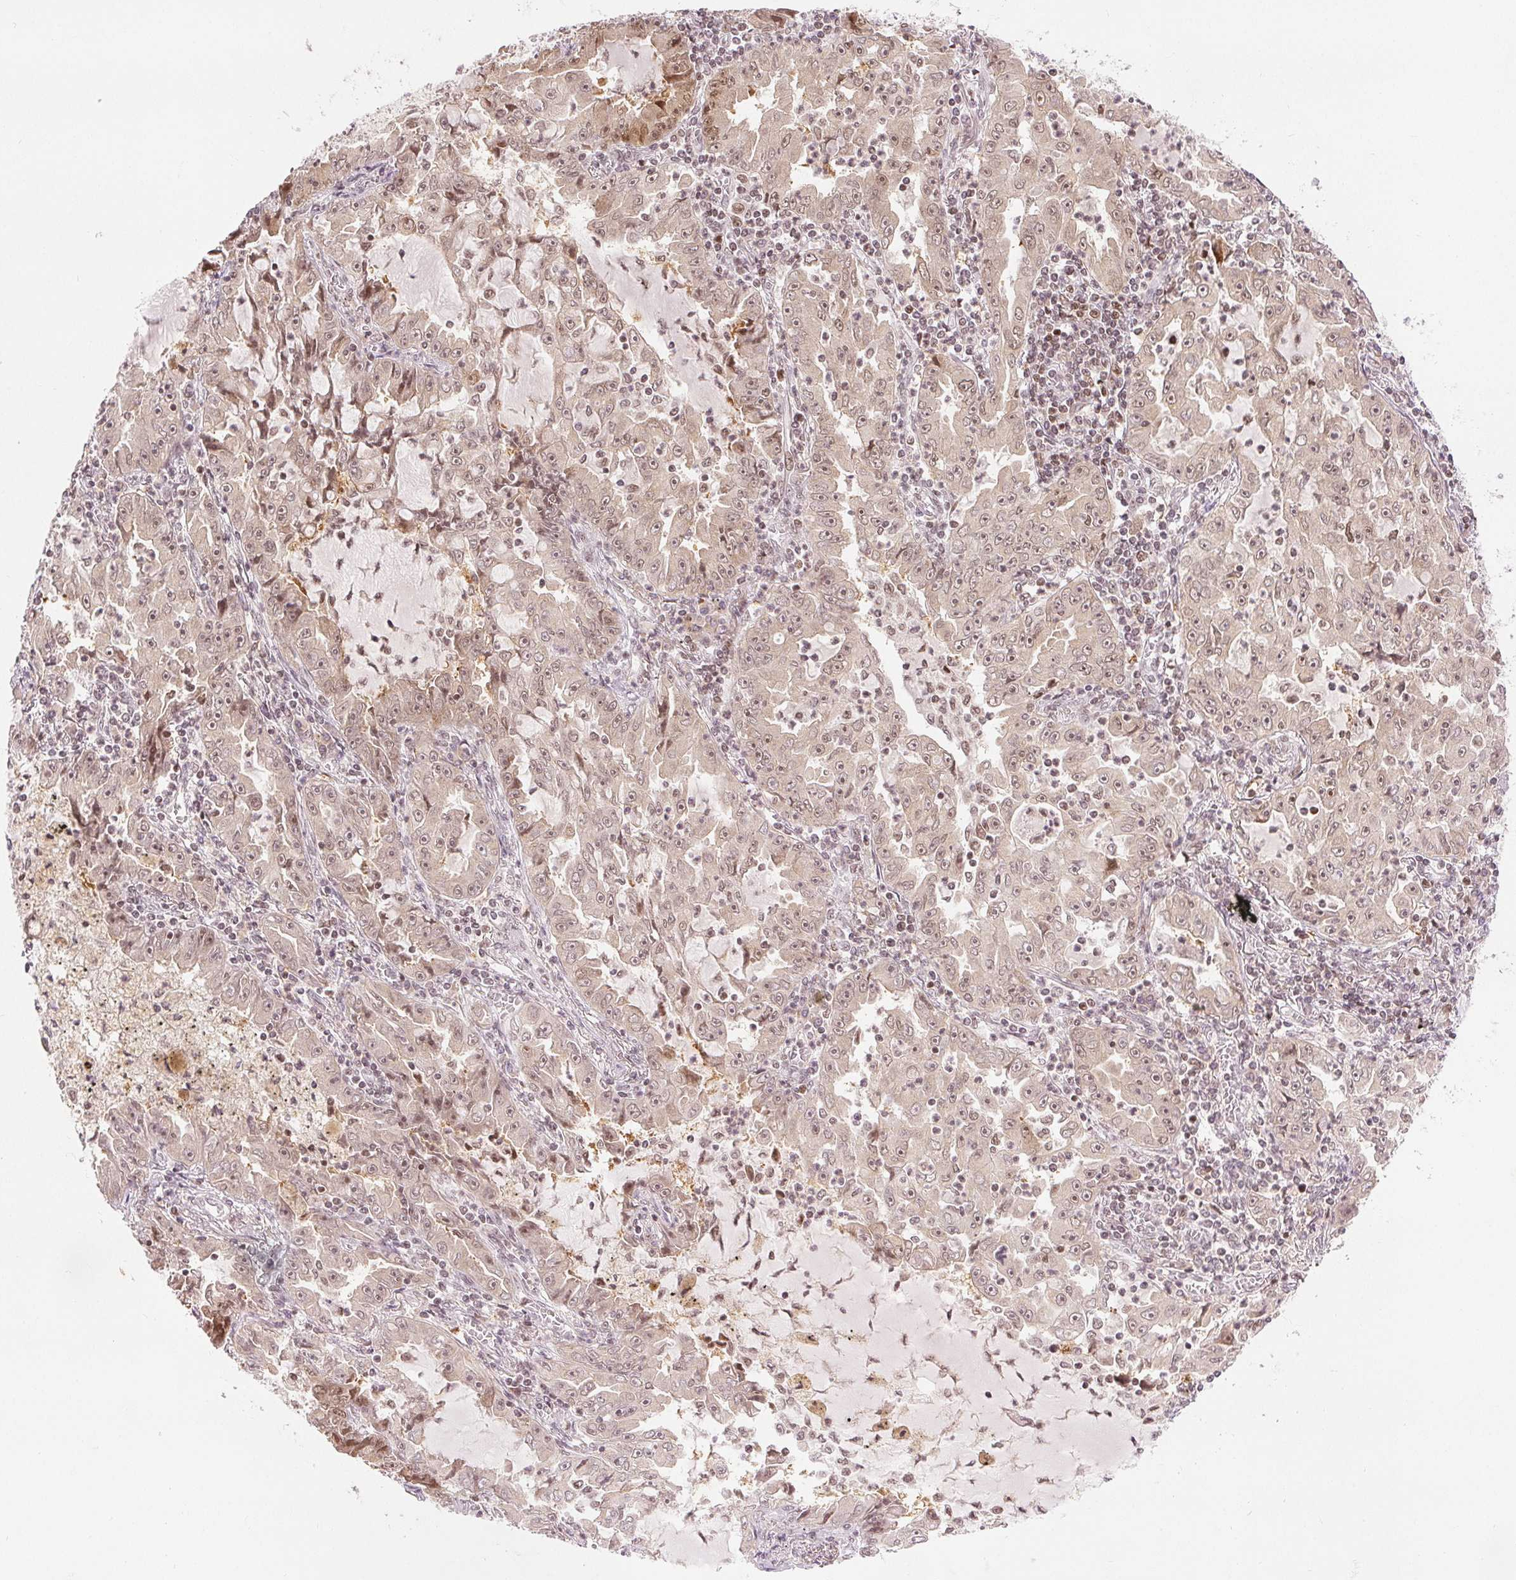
{"staining": {"intensity": "moderate", "quantity": ">75%", "location": "nuclear"}, "tissue": "lung cancer", "cell_type": "Tumor cells", "image_type": "cancer", "snomed": [{"axis": "morphology", "description": "Adenocarcinoma, NOS"}, {"axis": "topography", "description": "Lung"}], "caption": "Immunohistochemical staining of adenocarcinoma (lung) exhibits medium levels of moderate nuclear protein expression in approximately >75% of tumor cells.", "gene": "DEK", "patient": {"sex": "female", "age": 52}}